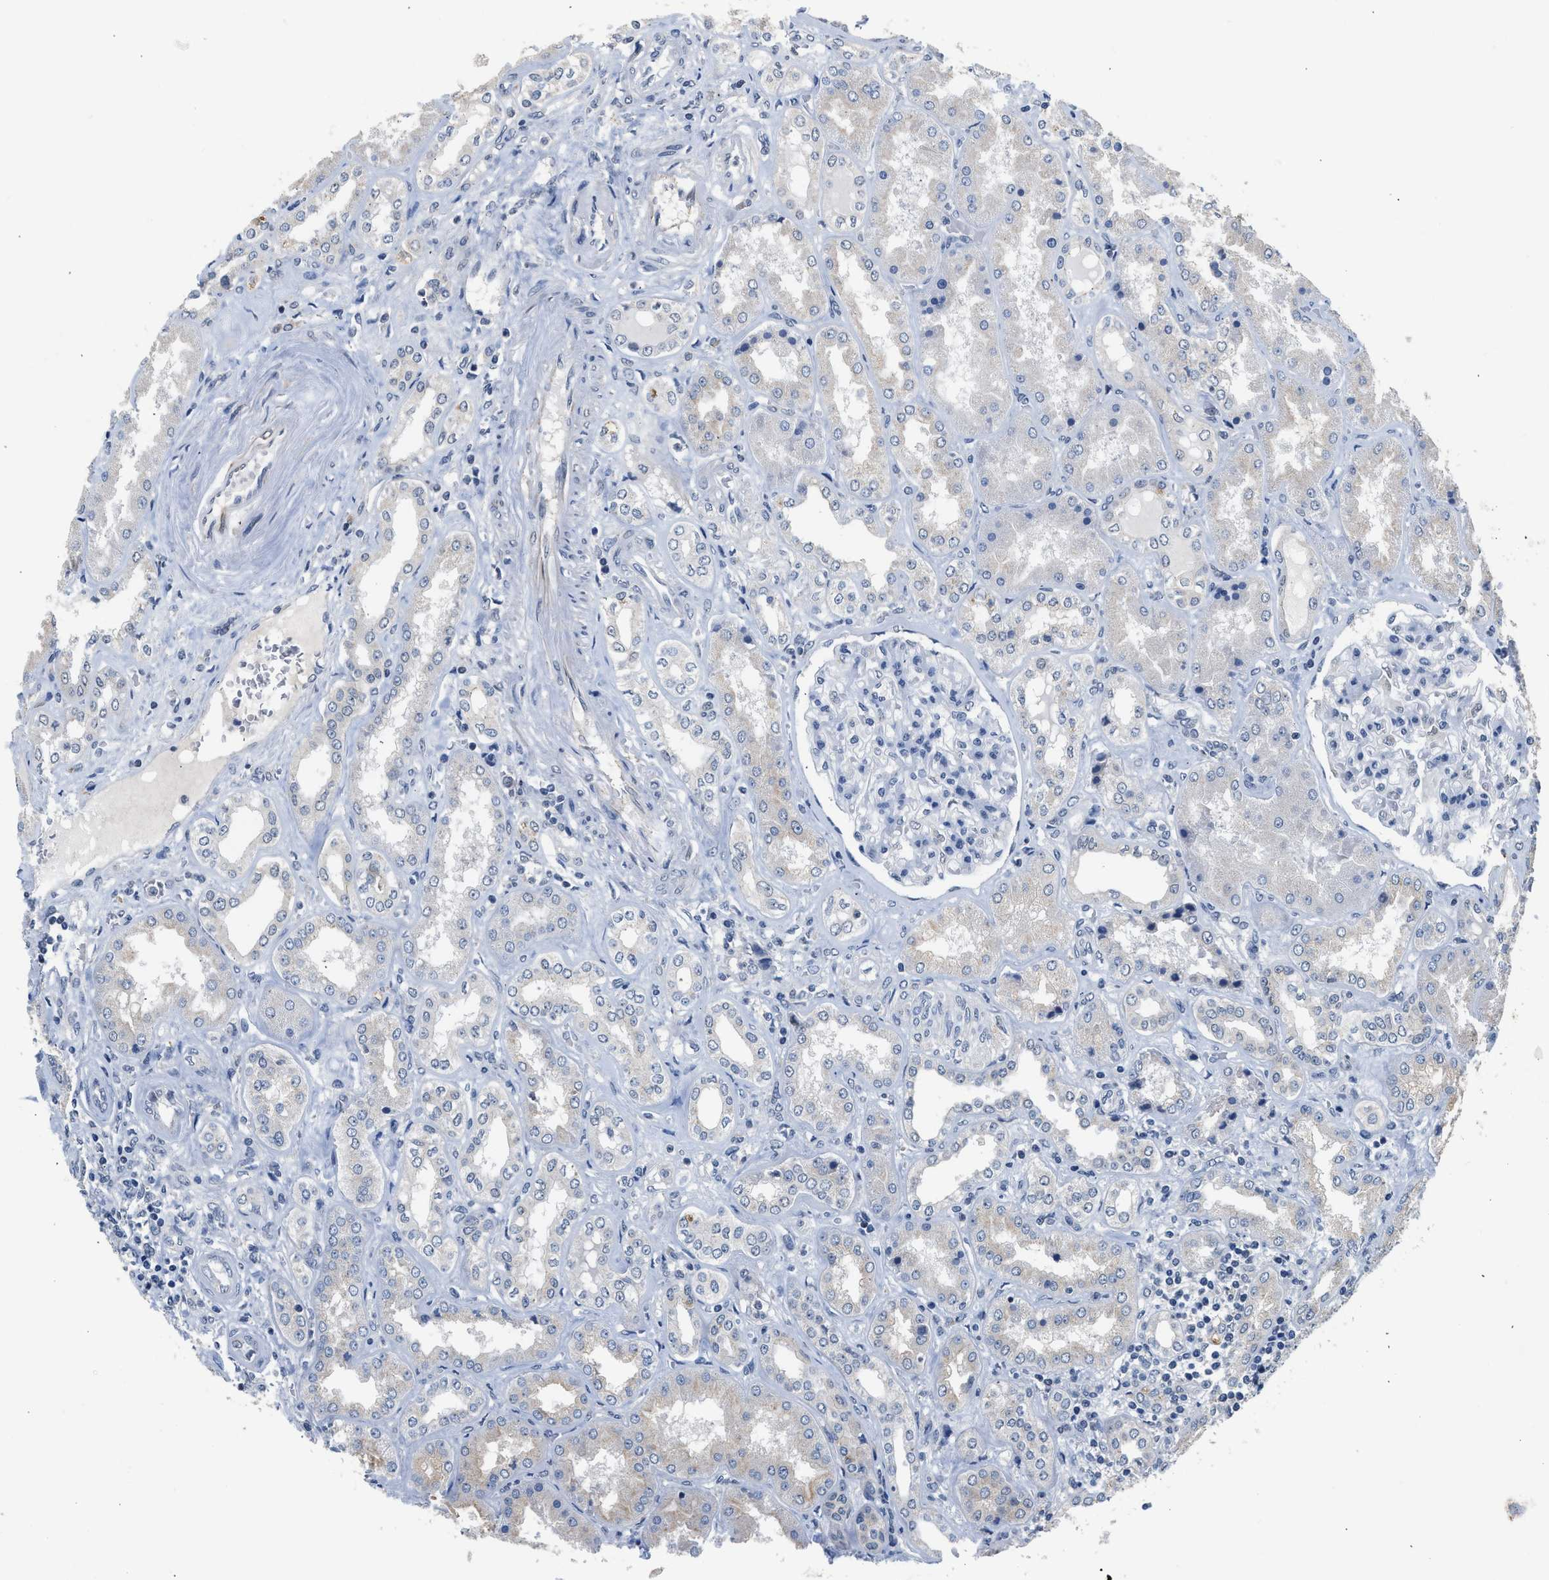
{"staining": {"intensity": "negative", "quantity": "none", "location": "none"}, "tissue": "kidney", "cell_type": "Cells in glomeruli", "image_type": "normal", "snomed": [{"axis": "morphology", "description": "Normal tissue, NOS"}, {"axis": "topography", "description": "Kidney"}], "caption": "Immunohistochemical staining of benign human kidney reveals no significant staining in cells in glomeruli.", "gene": "CSF3R", "patient": {"sex": "female", "age": 56}}